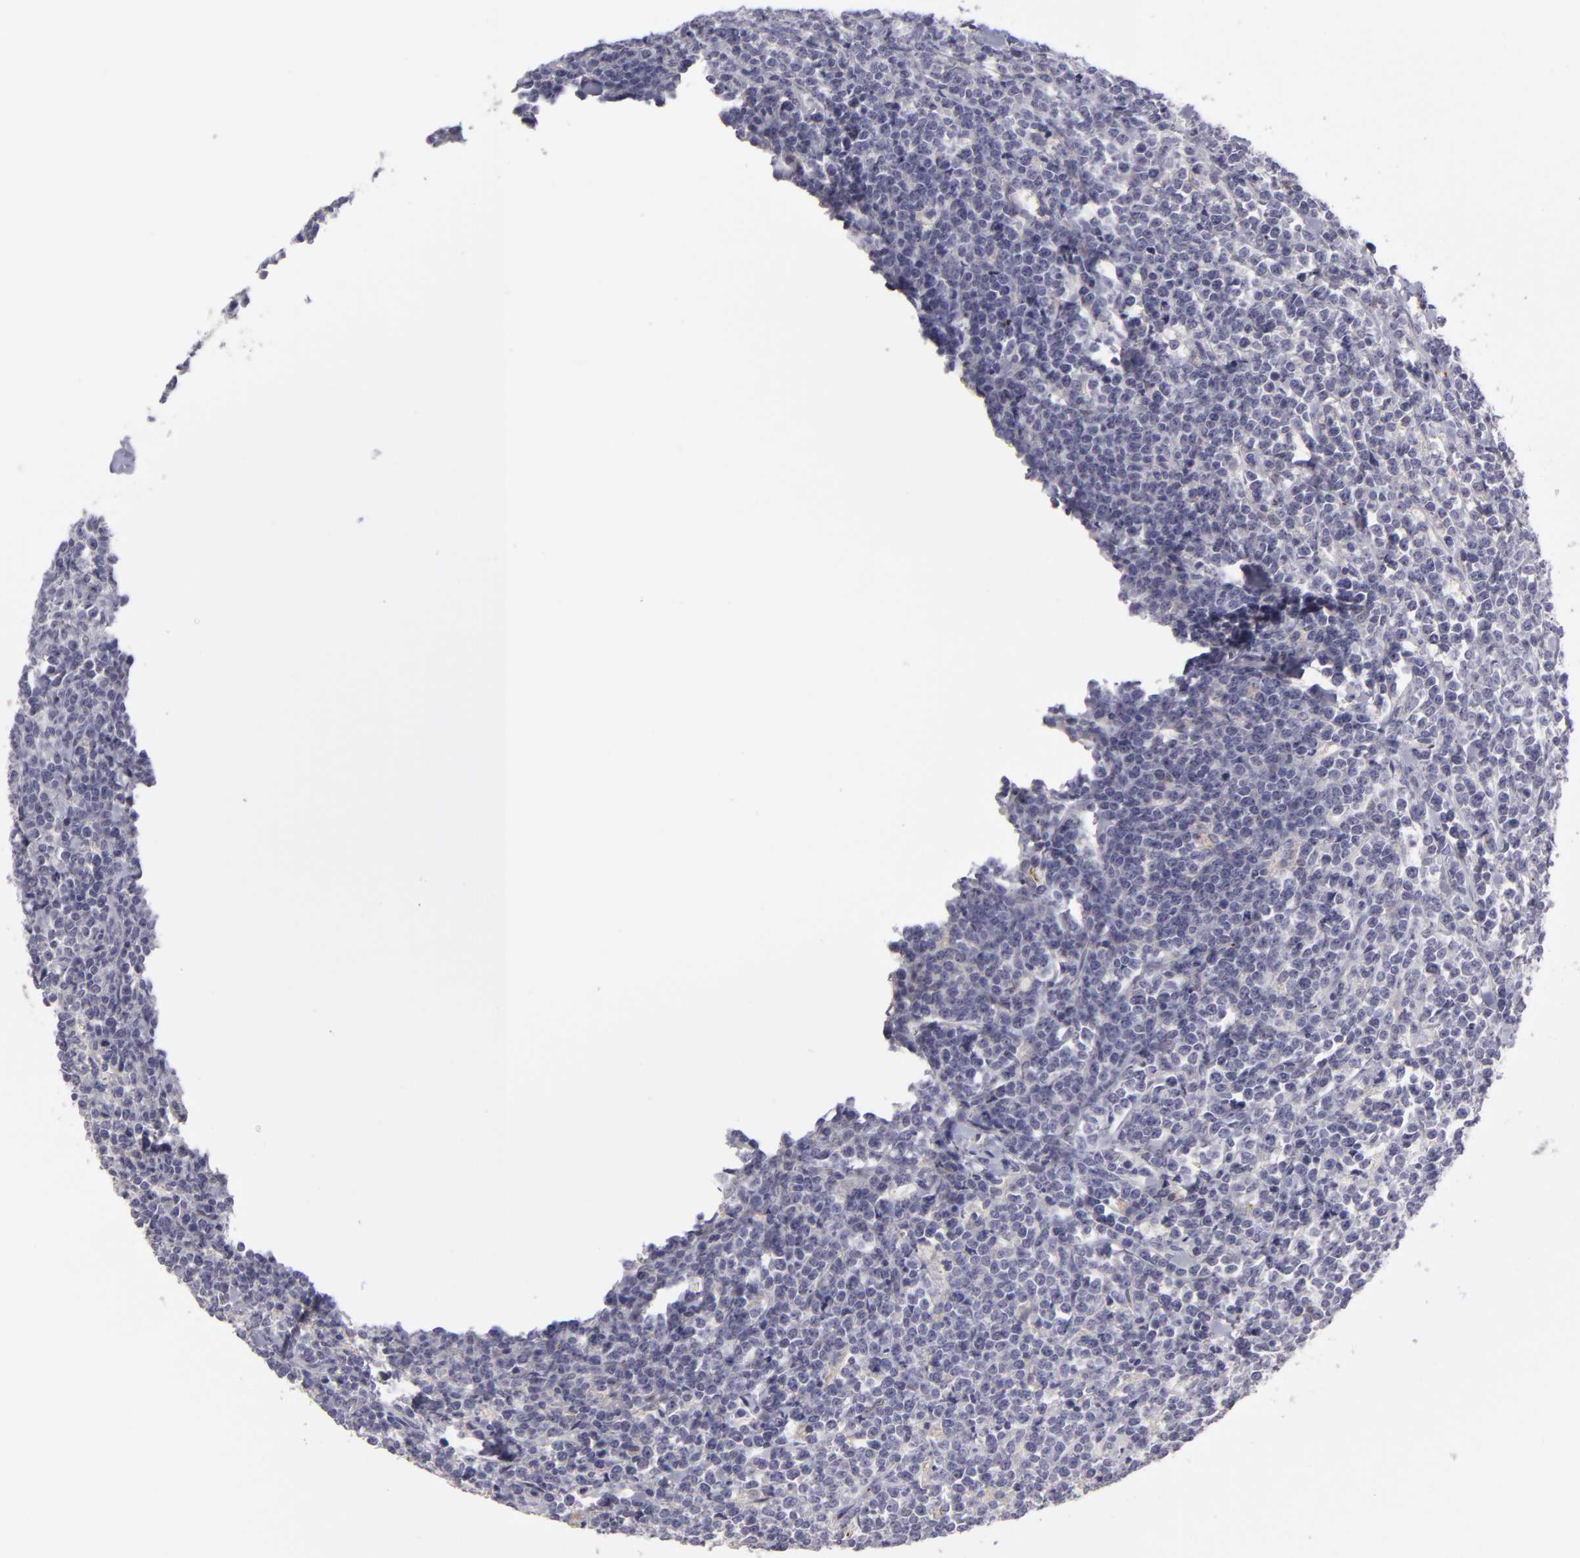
{"staining": {"intensity": "negative", "quantity": "none", "location": "none"}, "tissue": "lymphoma", "cell_type": "Tumor cells", "image_type": "cancer", "snomed": [{"axis": "morphology", "description": "Malignant lymphoma, non-Hodgkin's type, High grade"}, {"axis": "topography", "description": "Small intestine"}, {"axis": "topography", "description": "Colon"}], "caption": "Micrograph shows no protein expression in tumor cells of lymphoma tissue.", "gene": "EFS", "patient": {"sex": "male", "age": 8}}